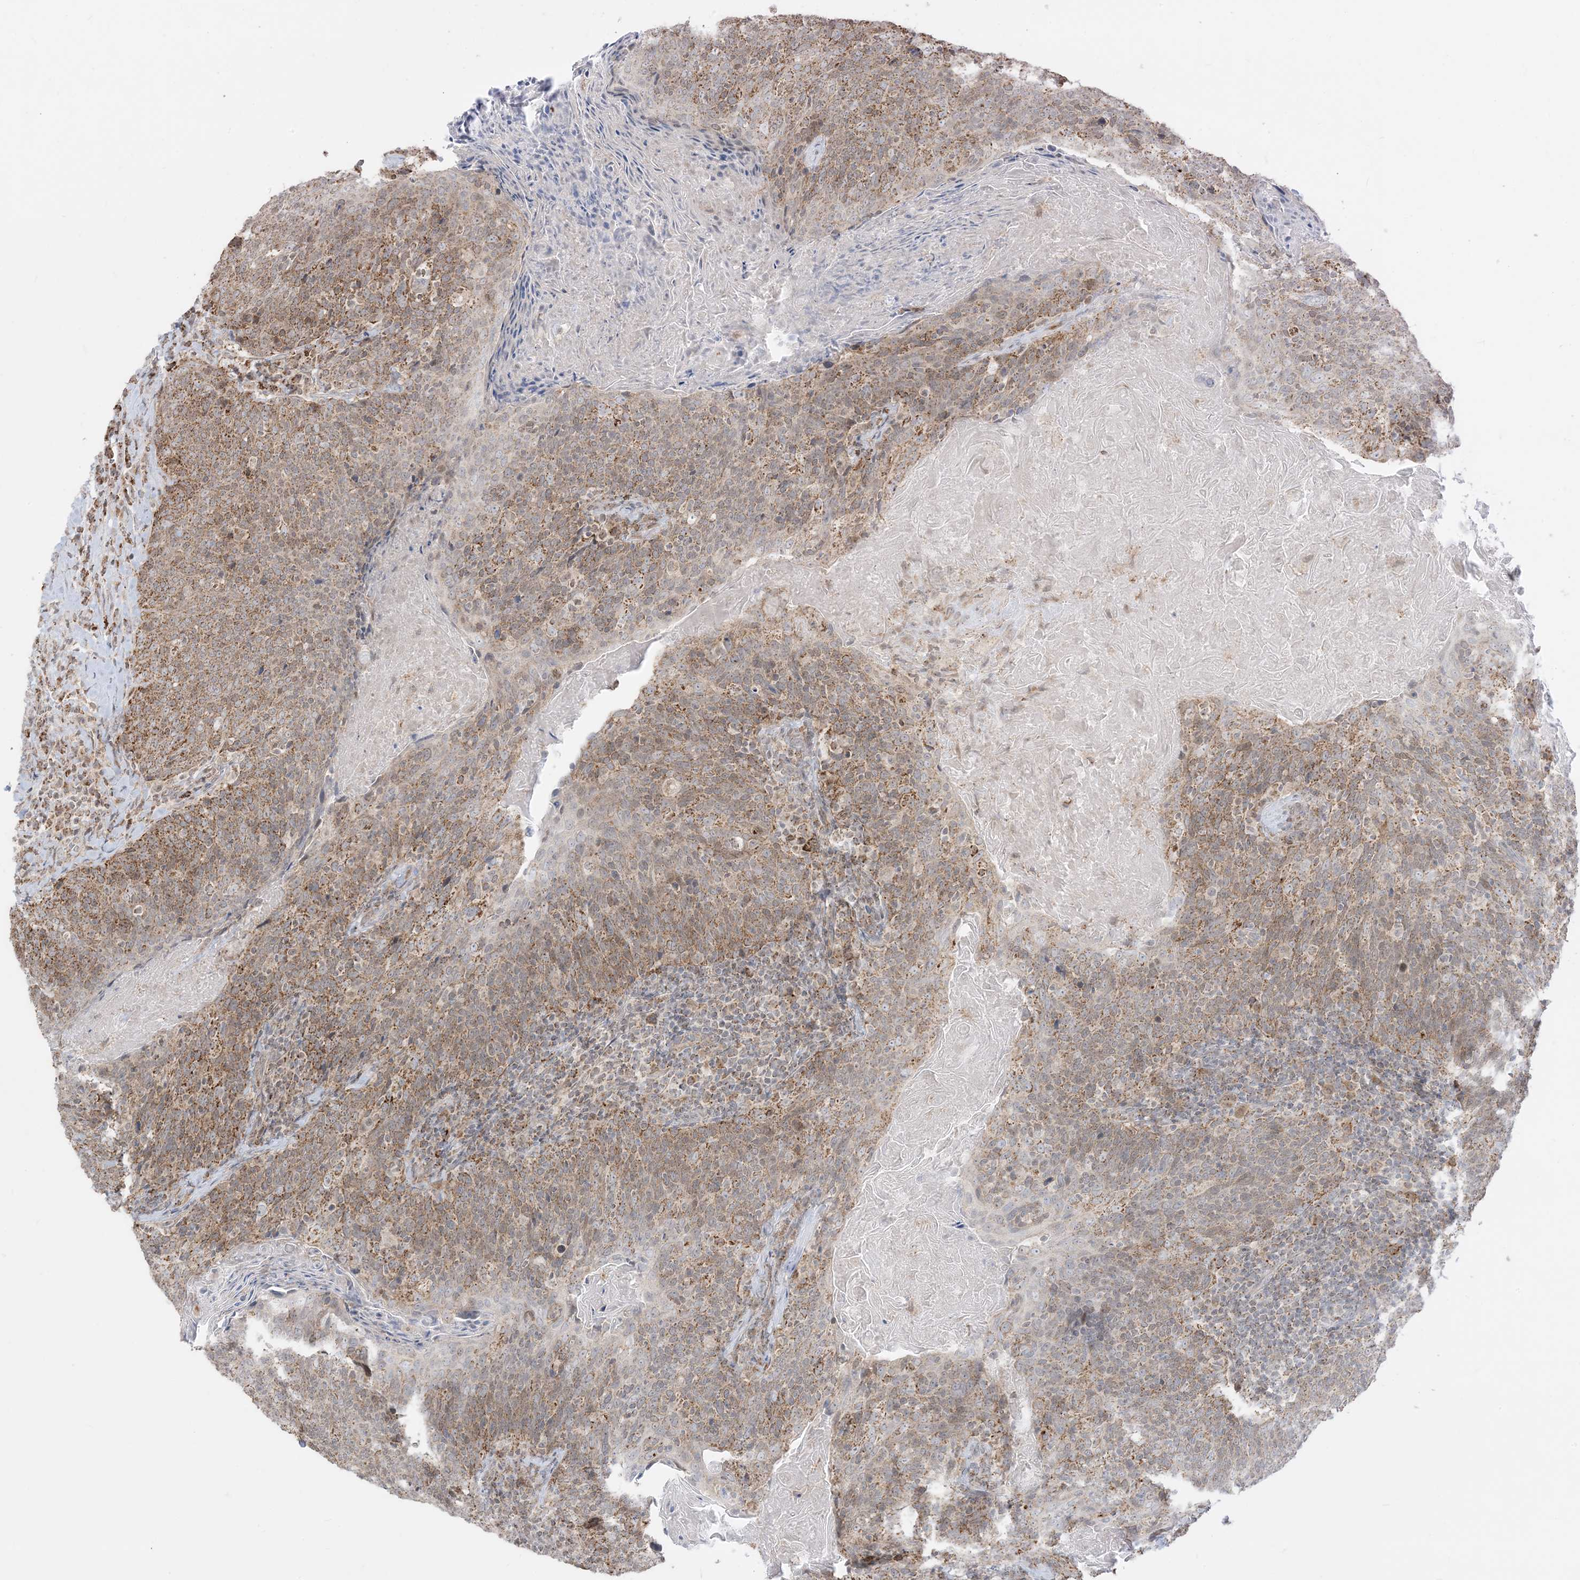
{"staining": {"intensity": "moderate", "quantity": ">75%", "location": "cytoplasmic/membranous"}, "tissue": "head and neck cancer", "cell_type": "Tumor cells", "image_type": "cancer", "snomed": [{"axis": "morphology", "description": "Squamous cell carcinoma, NOS"}, {"axis": "morphology", "description": "Squamous cell carcinoma, metastatic, NOS"}, {"axis": "topography", "description": "Lymph node"}, {"axis": "topography", "description": "Head-Neck"}], "caption": "An image showing moderate cytoplasmic/membranous expression in about >75% of tumor cells in squamous cell carcinoma (head and neck), as visualized by brown immunohistochemical staining.", "gene": "KANSL3", "patient": {"sex": "male", "age": 62}}